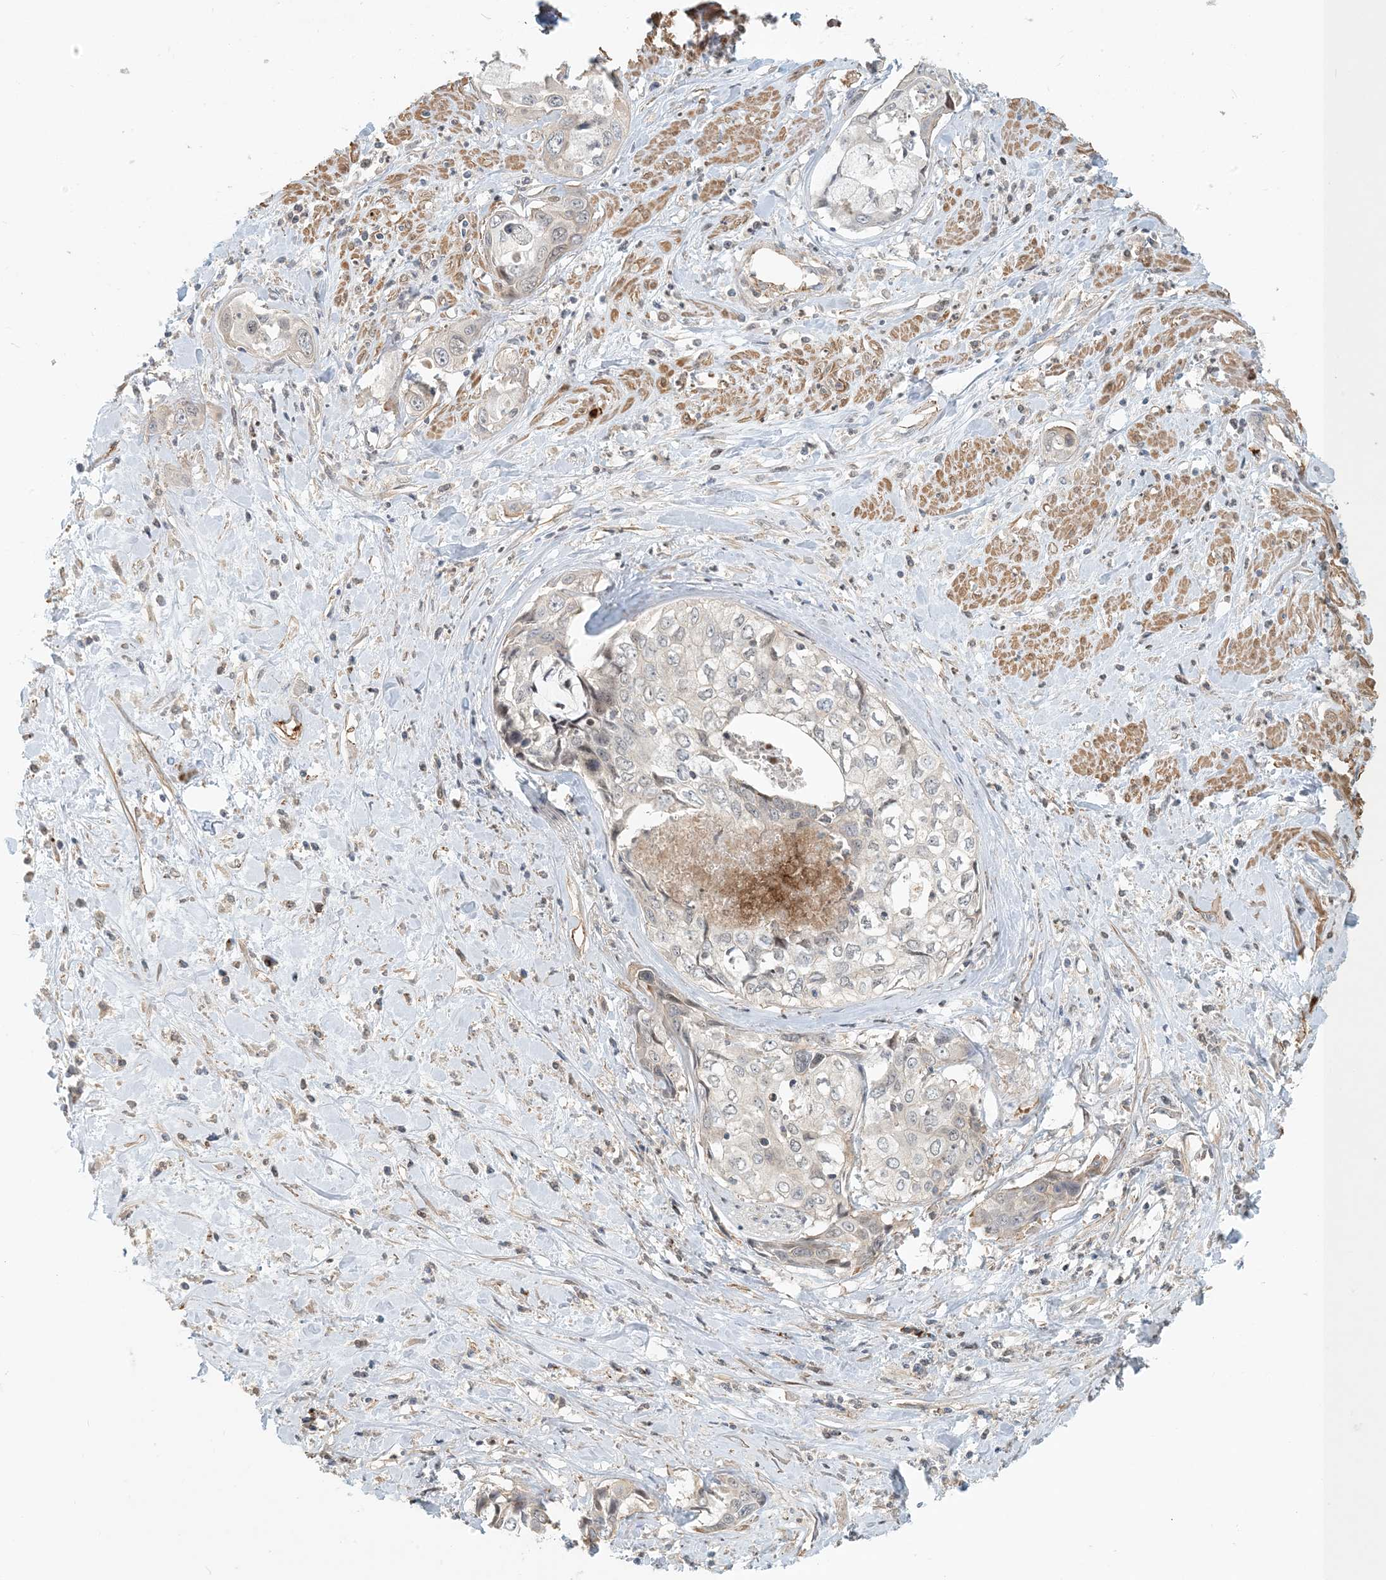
{"staining": {"intensity": "negative", "quantity": "none", "location": "none"}, "tissue": "cervical cancer", "cell_type": "Tumor cells", "image_type": "cancer", "snomed": [{"axis": "morphology", "description": "Squamous cell carcinoma, NOS"}, {"axis": "topography", "description": "Cervix"}], "caption": "DAB immunohistochemical staining of human cervical squamous cell carcinoma exhibits no significant expression in tumor cells.", "gene": "MAPKBP1", "patient": {"sex": "female", "age": 31}}